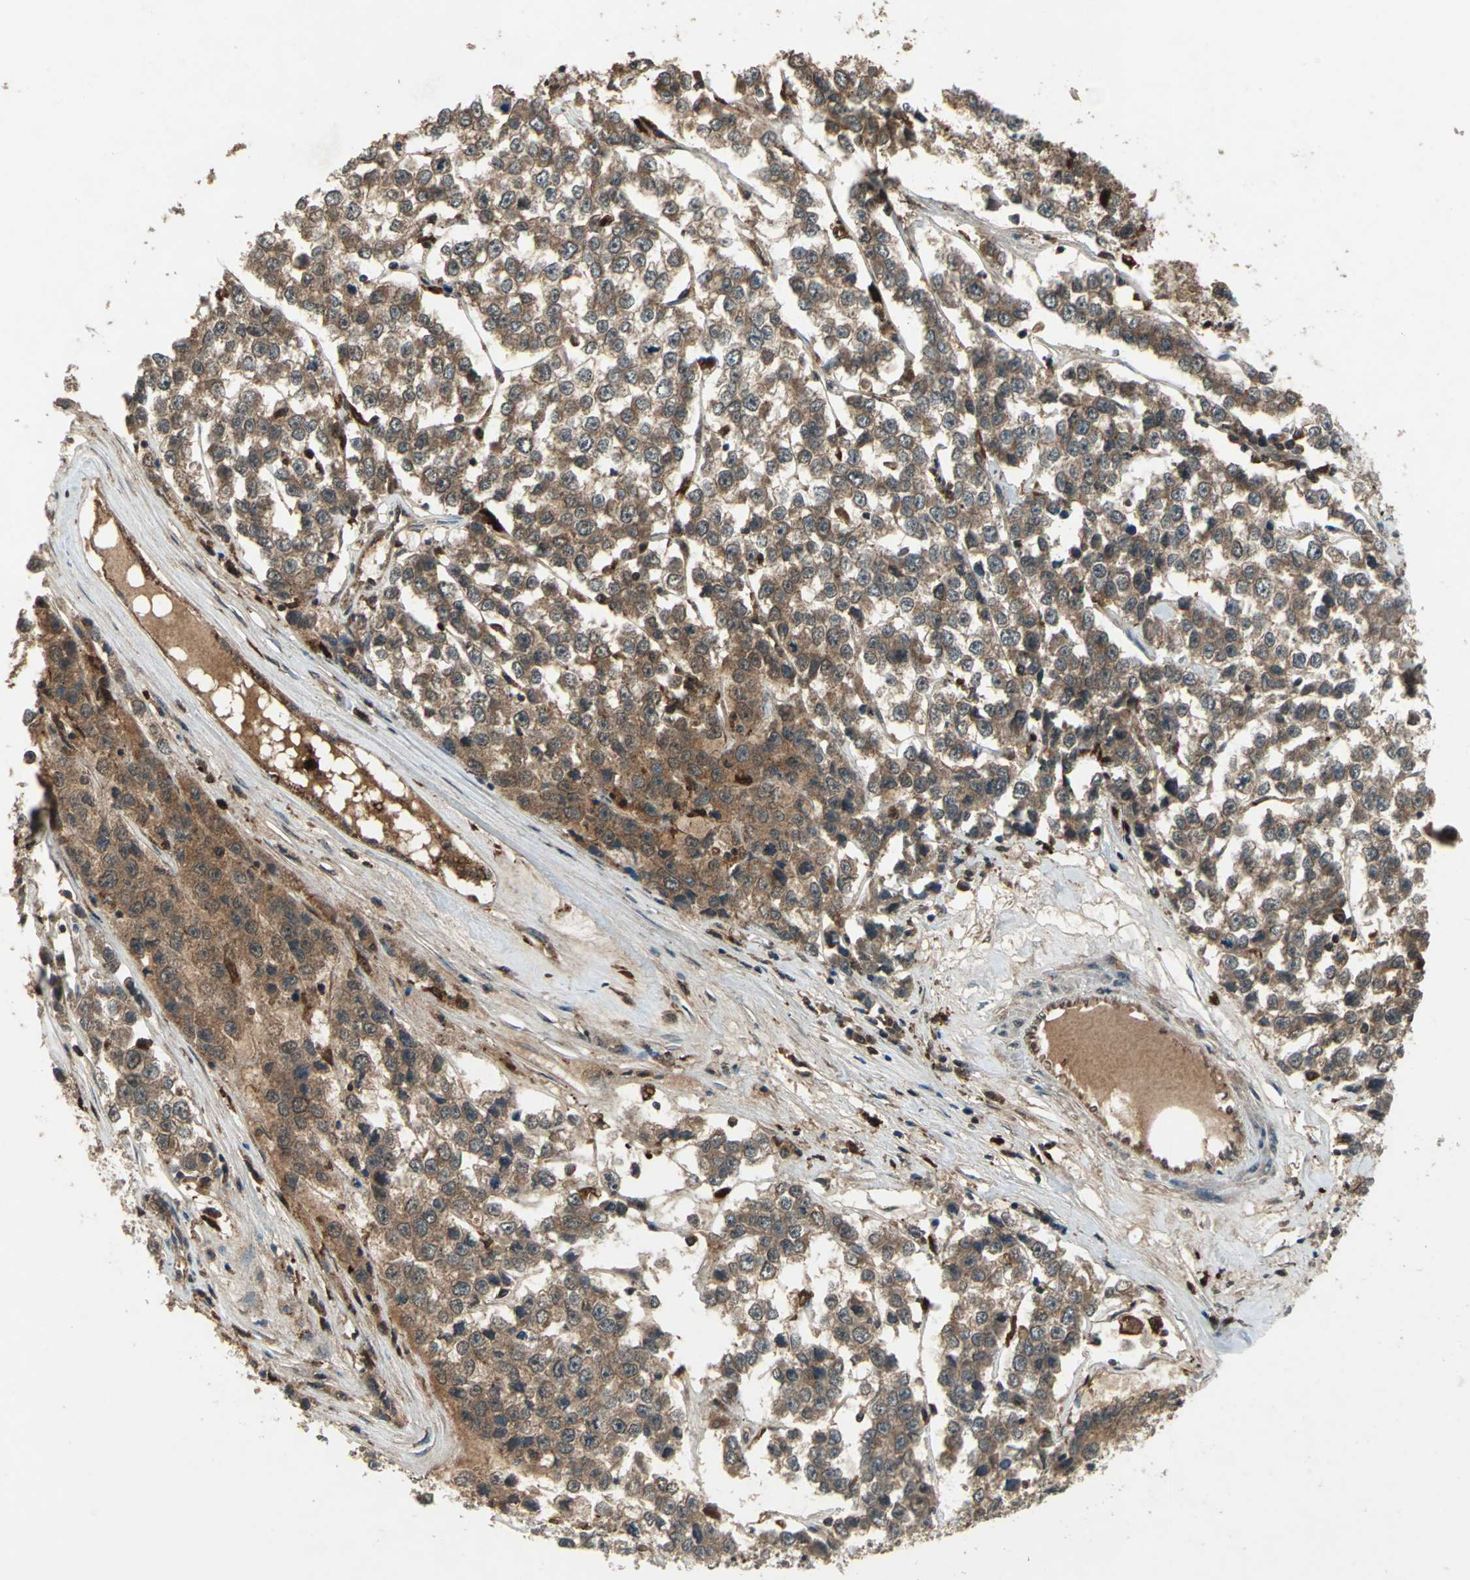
{"staining": {"intensity": "moderate", "quantity": ">75%", "location": "cytoplasmic/membranous"}, "tissue": "testis cancer", "cell_type": "Tumor cells", "image_type": "cancer", "snomed": [{"axis": "morphology", "description": "Seminoma, NOS"}, {"axis": "morphology", "description": "Carcinoma, Embryonal, NOS"}, {"axis": "topography", "description": "Testis"}], "caption": "This photomicrograph displays immunohistochemistry staining of testis cancer, with medium moderate cytoplasmic/membranous staining in about >75% of tumor cells.", "gene": "PYCARD", "patient": {"sex": "male", "age": 52}}